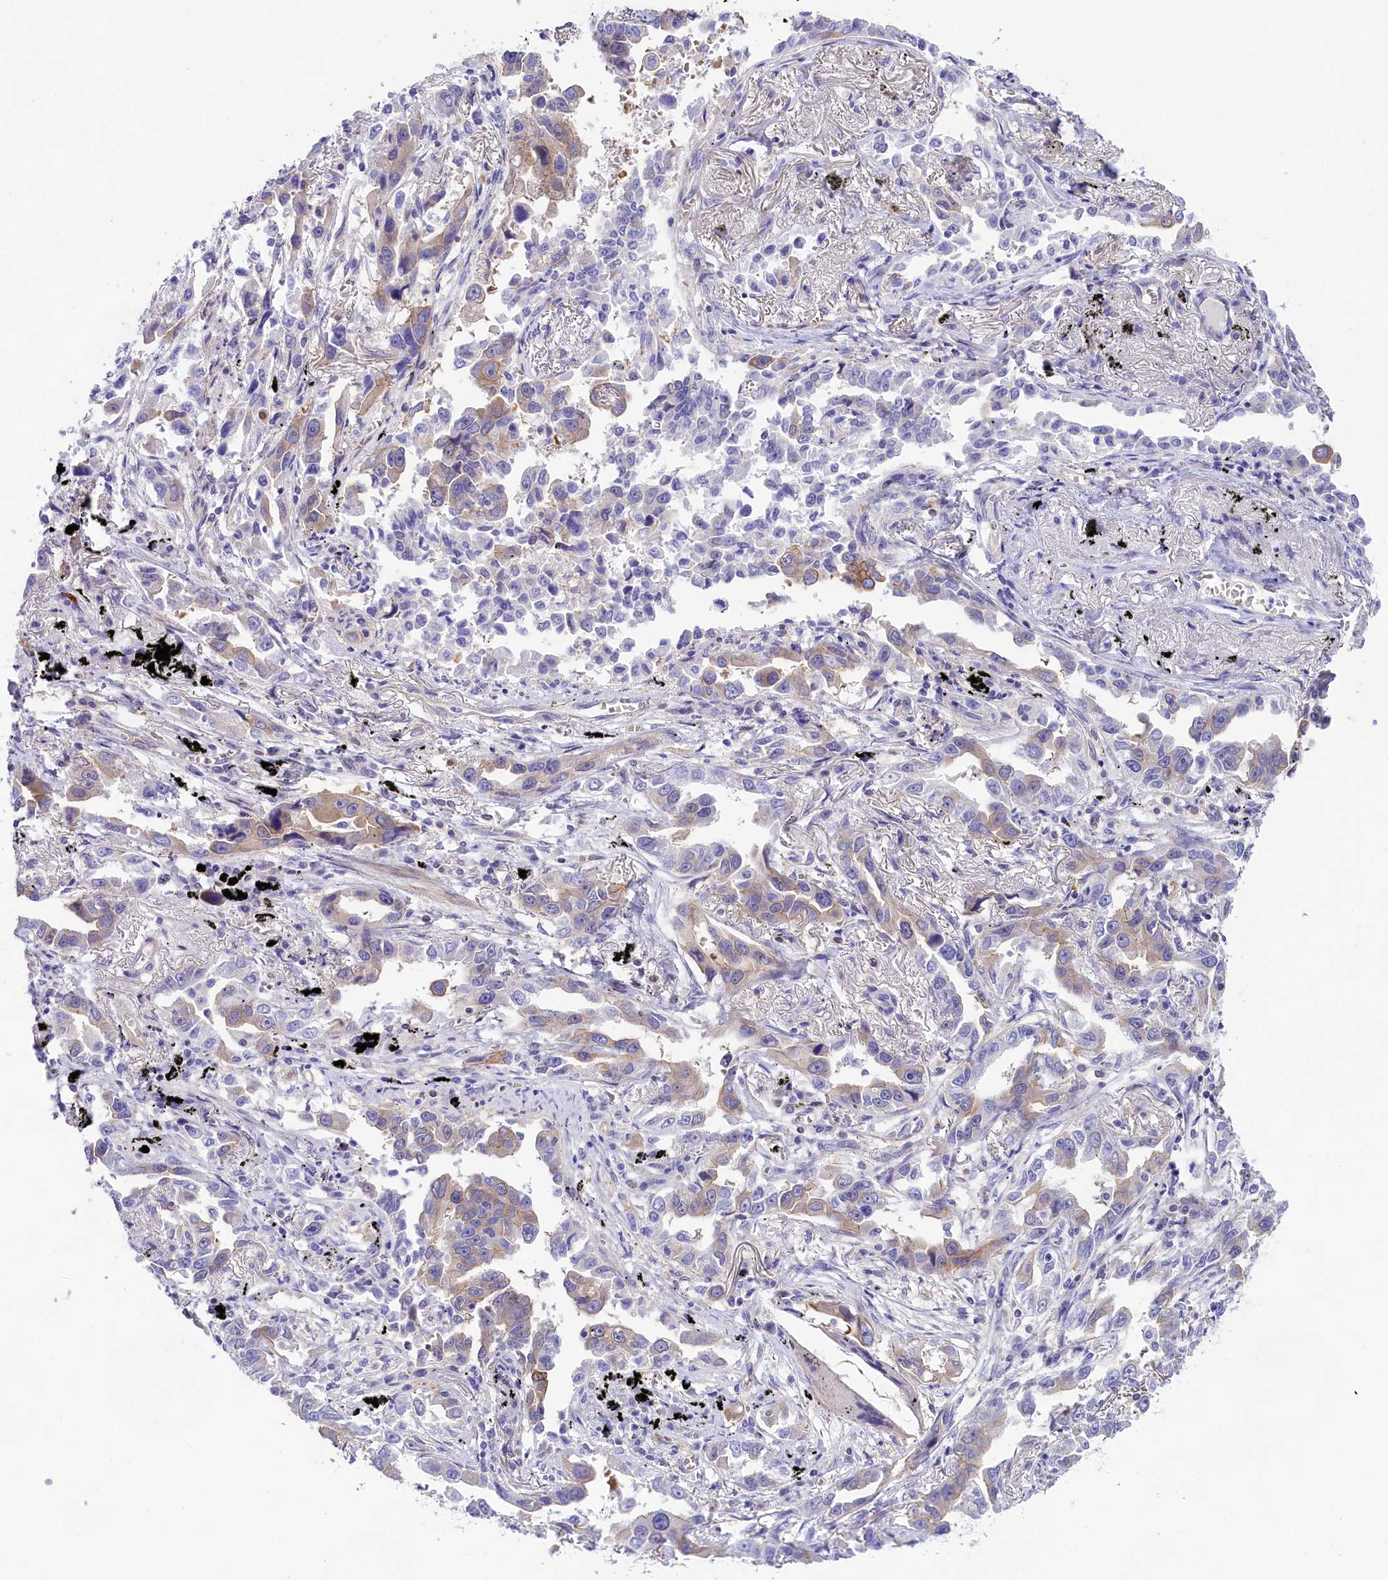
{"staining": {"intensity": "weak", "quantity": "<25%", "location": "cytoplasmic/membranous"}, "tissue": "lung cancer", "cell_type": "Tumor cells", "image_type": "cancer", "snomed": [{"axis": "morphology", "description": "Adenocarcinoma, NOS"}, {"axis": "topography", "description": "Lung"}], "caption": "Micrograph shows no significant protein staining in tumor cells of lung adenocarcinoma.", "gene": "PPP1R13L", "patient": {"sex": "male", "age": 67}}